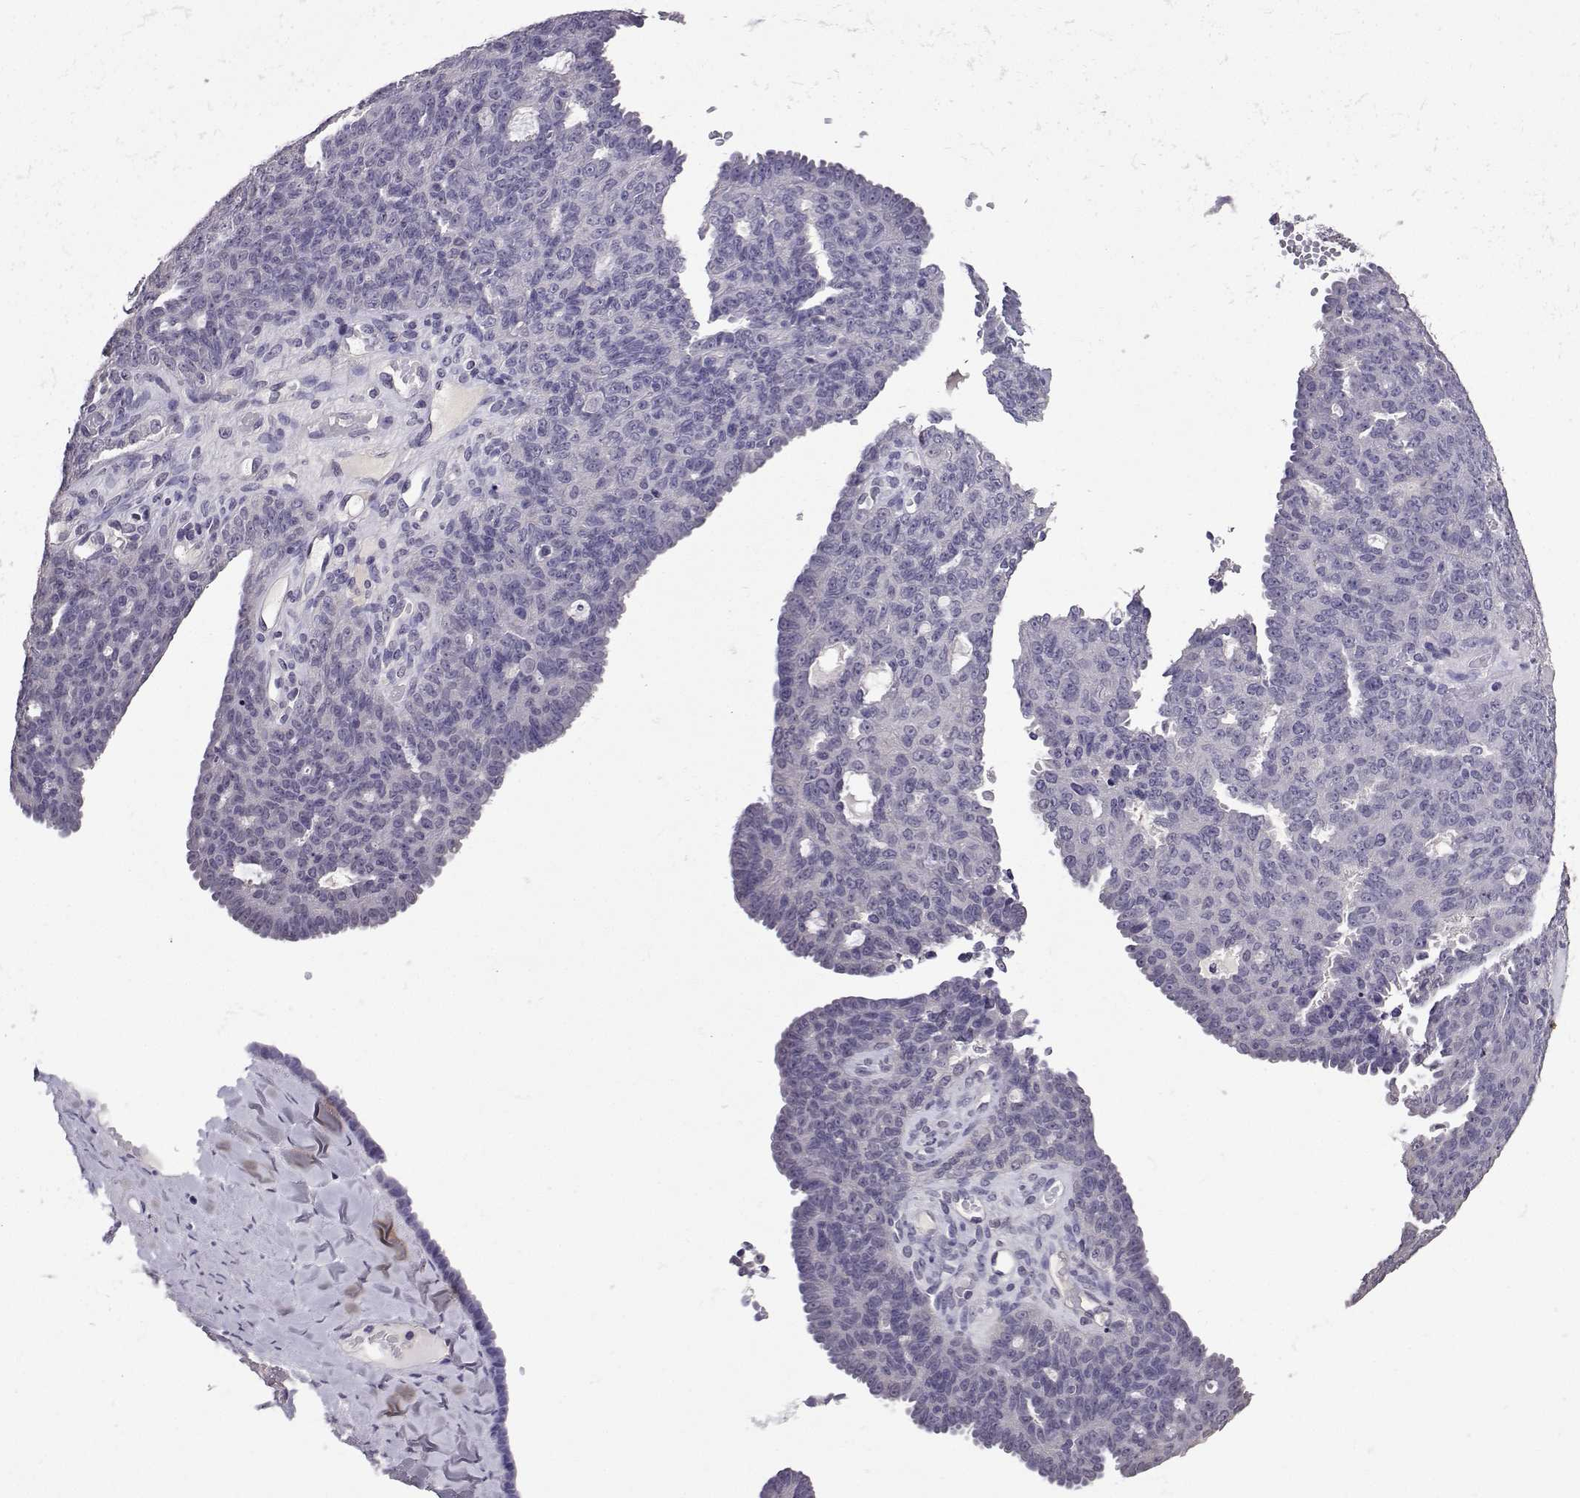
{"staining": {"intensity": "negative", "quantity": "none", "location": "none"}, "tissue": "ovarian cancer", "cell_type": "Tumor cells", "image_type": "cancer", "snomed": [{"axis": "morphology", "description": "Cystadenocarcinoma, serous, NOS"}, {"axis": "topography", "description": "Ovary"}], "caption": "Immunohistochemistry (IHC) of human ovarian serous cystadenocarcinoma shows no positivity in tumor cells.", "gene": "SPAG11B", "patient": {"sex": "female", "age": 71}}